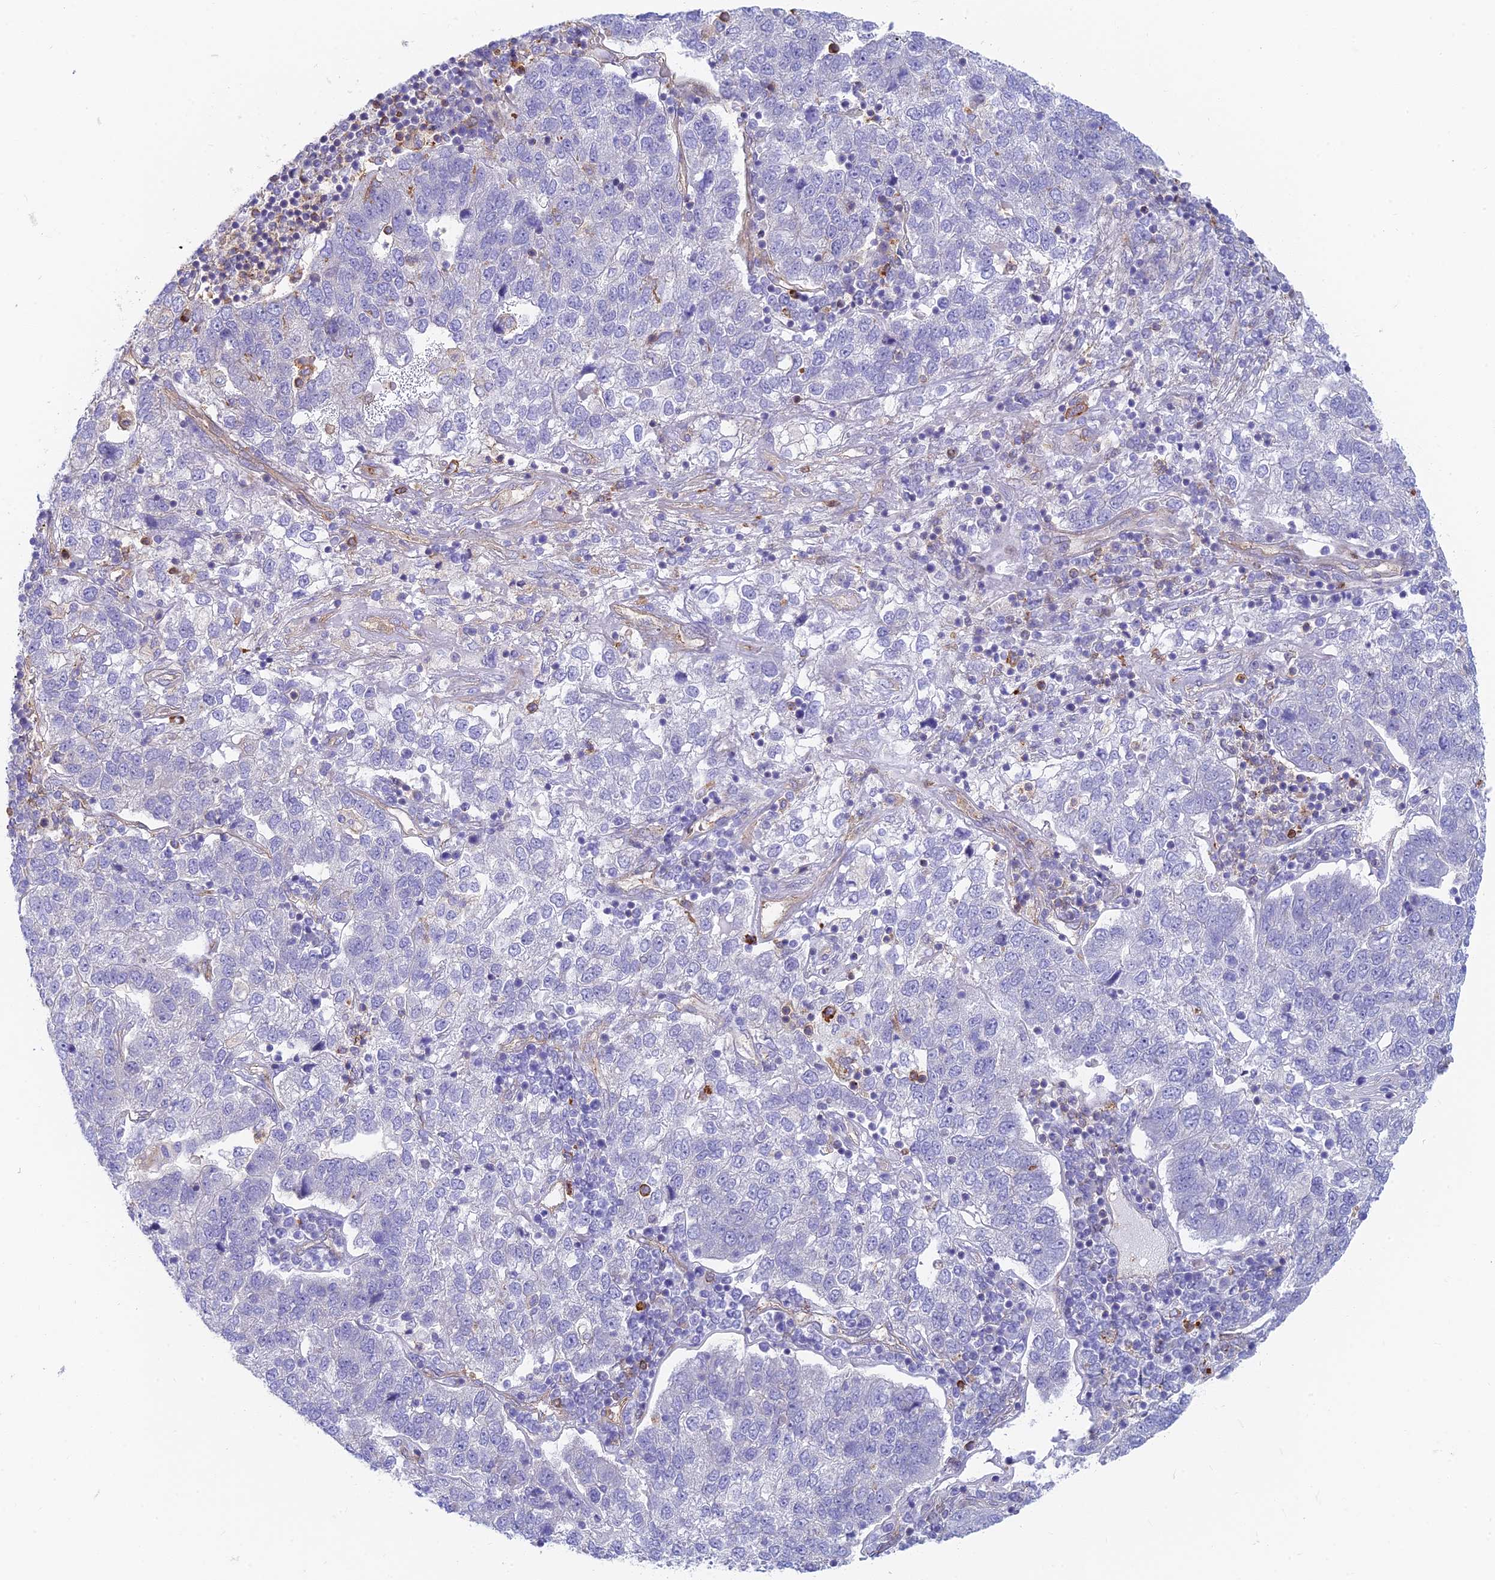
{"staining": {"intensity": "negative", "quantity": "none", "location": "none"}, "tissue": "pancreatic cancer", "cell_type": "Tumor cells", "image_type": "cancer", "snomed": [{"axis": "morphology", "description": "Adenocarcinoma, NOS"}, {"axis": "topography", "description": "Pancreas"}], "caption": "Tumor cells show no significant protein expression in adenocarcinoma (pancreatic).", "gene": "STRN4", "patient": {"sex": "female", "age": 61}}